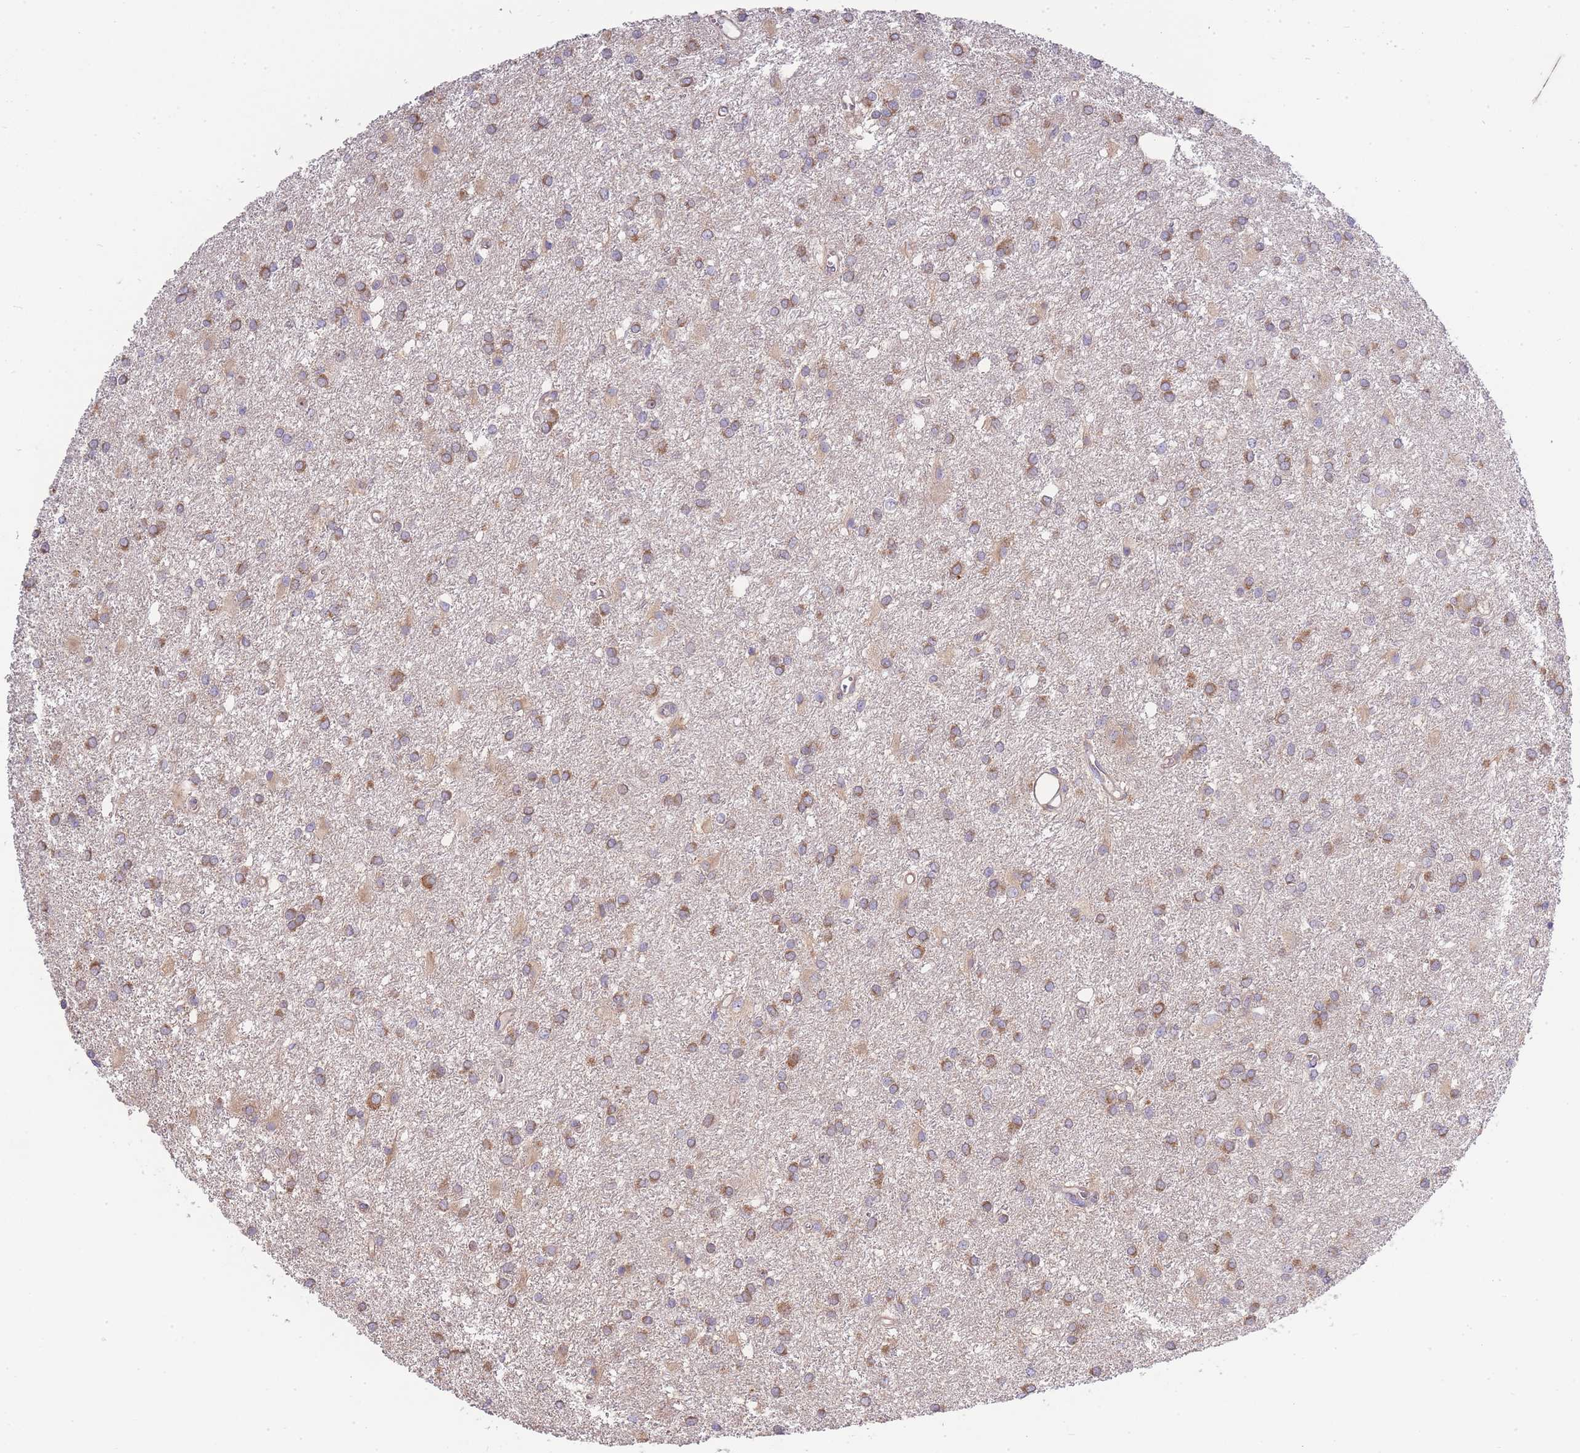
{"staining": {"intensity": "moderate", "quantity": ">75%", "location": "cytoplasmic/membranous"}, "tissue": "glioma", "cell_type": "Tumor cells", "image_type": "cancer", "snomed": [{"axis": "morphology", "description": "Glioma, malignant, High grade"}, {"axis": "topography", "description": "Brain"}], "caption": "This is a histology image of immunohistochemistry (IHC) staining of glioma, which shows moderate positivity in the cytoplasmic/membranous of tumor cells.", "gene": "BEX1", "patient": {"sex": "female", "age": 50}}